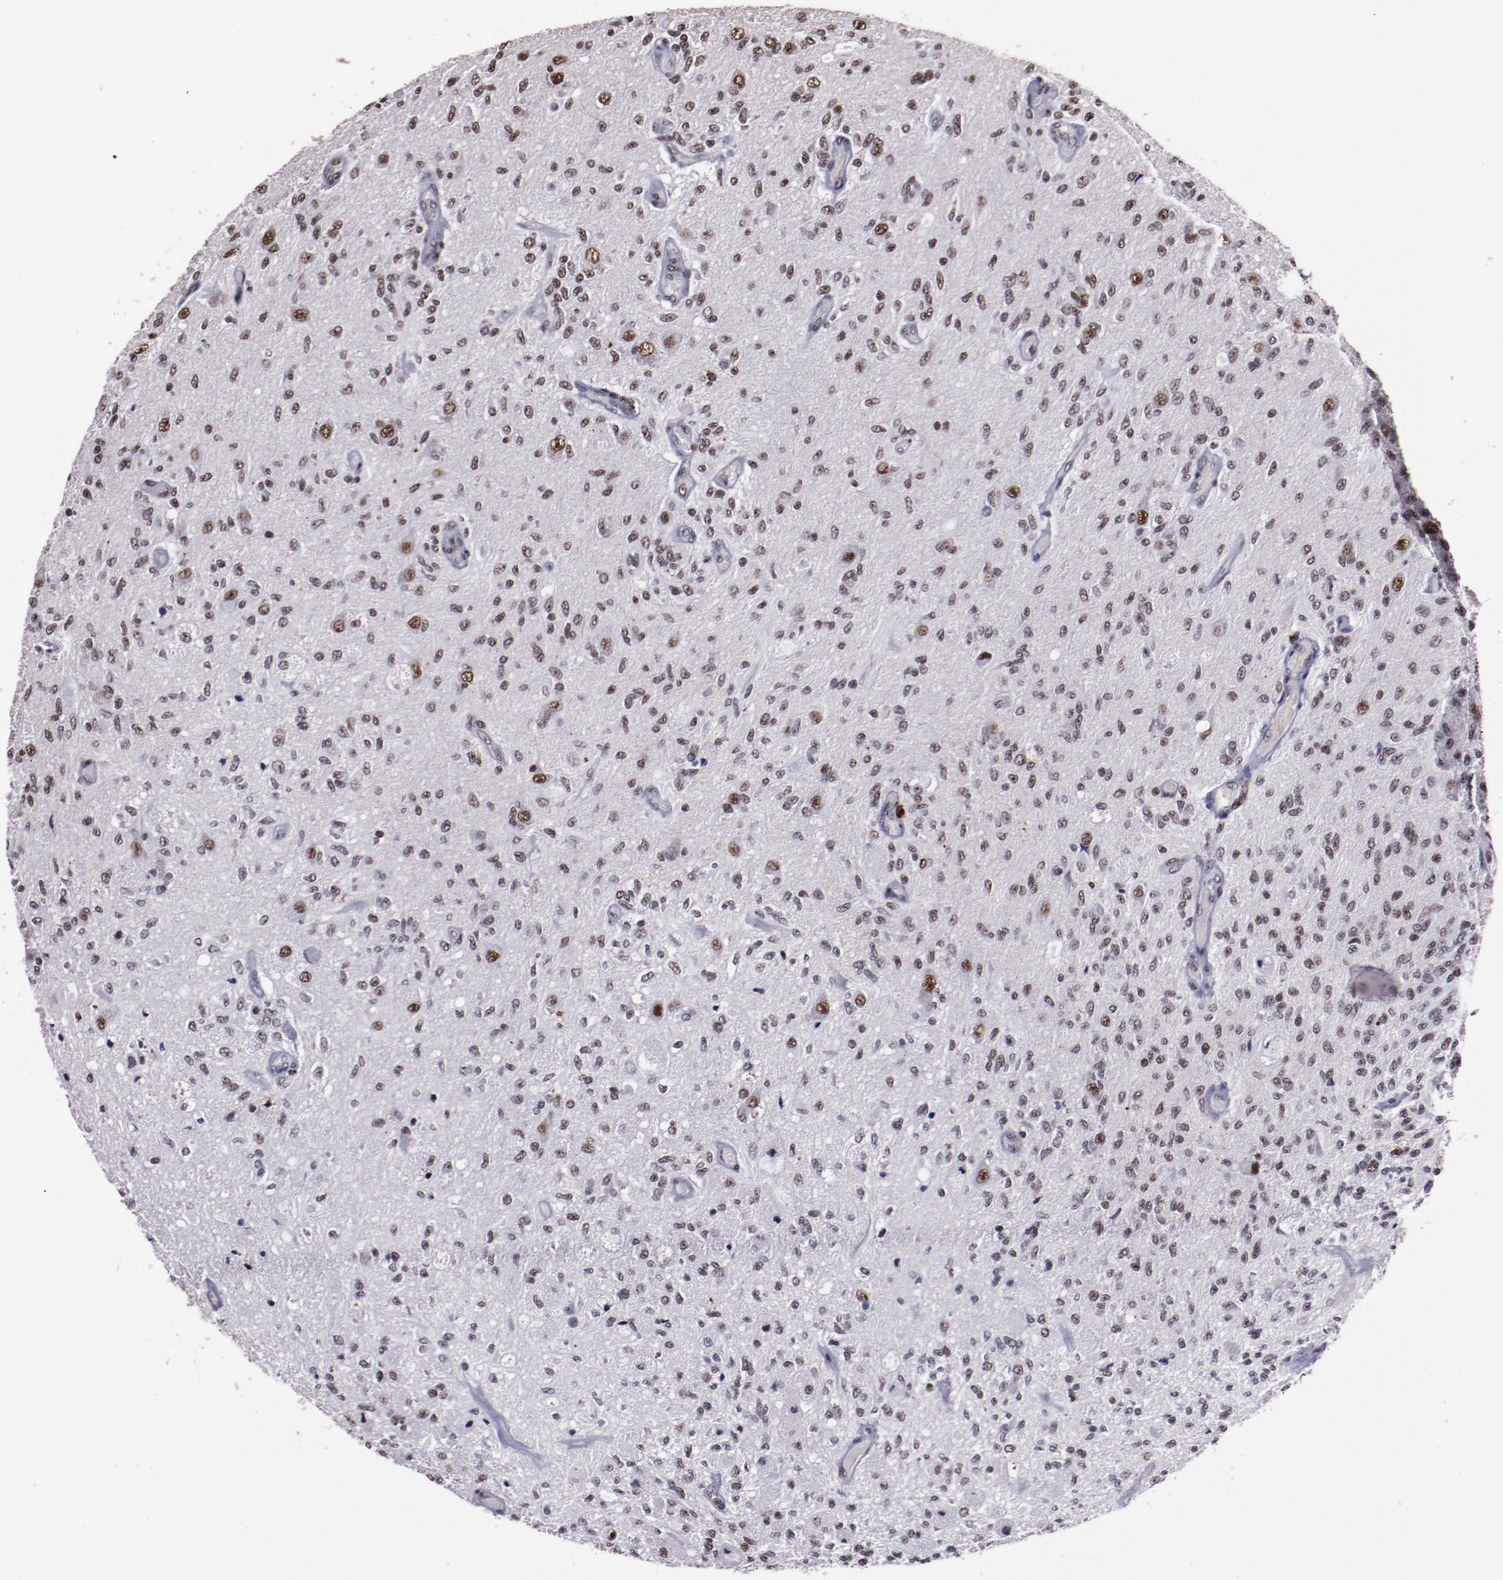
{"staining": {"intensity": "weak", "quantity": "25%-75%", "location": "nuclear"}, "tissue": "glioma", "cell_type": "Tumor cells", "image_type": "cancer", "snomed": [{"axis": "morphology", "description": "Normal tissue, NOS"}, {"axis": "morphology", "description": "Glioma, malignant, High grade"}, {"axis": "topography", "description": "Cerebral cortex"}], "caption": "Malignant glioma (high-grade) was stained to show a protein in brown. There is low levels of weak nuclear staining in approximately 25%-75% of tumor cells.", "gene": "PPP4R3A", "patient": {"sex": "male", "age": 77}}